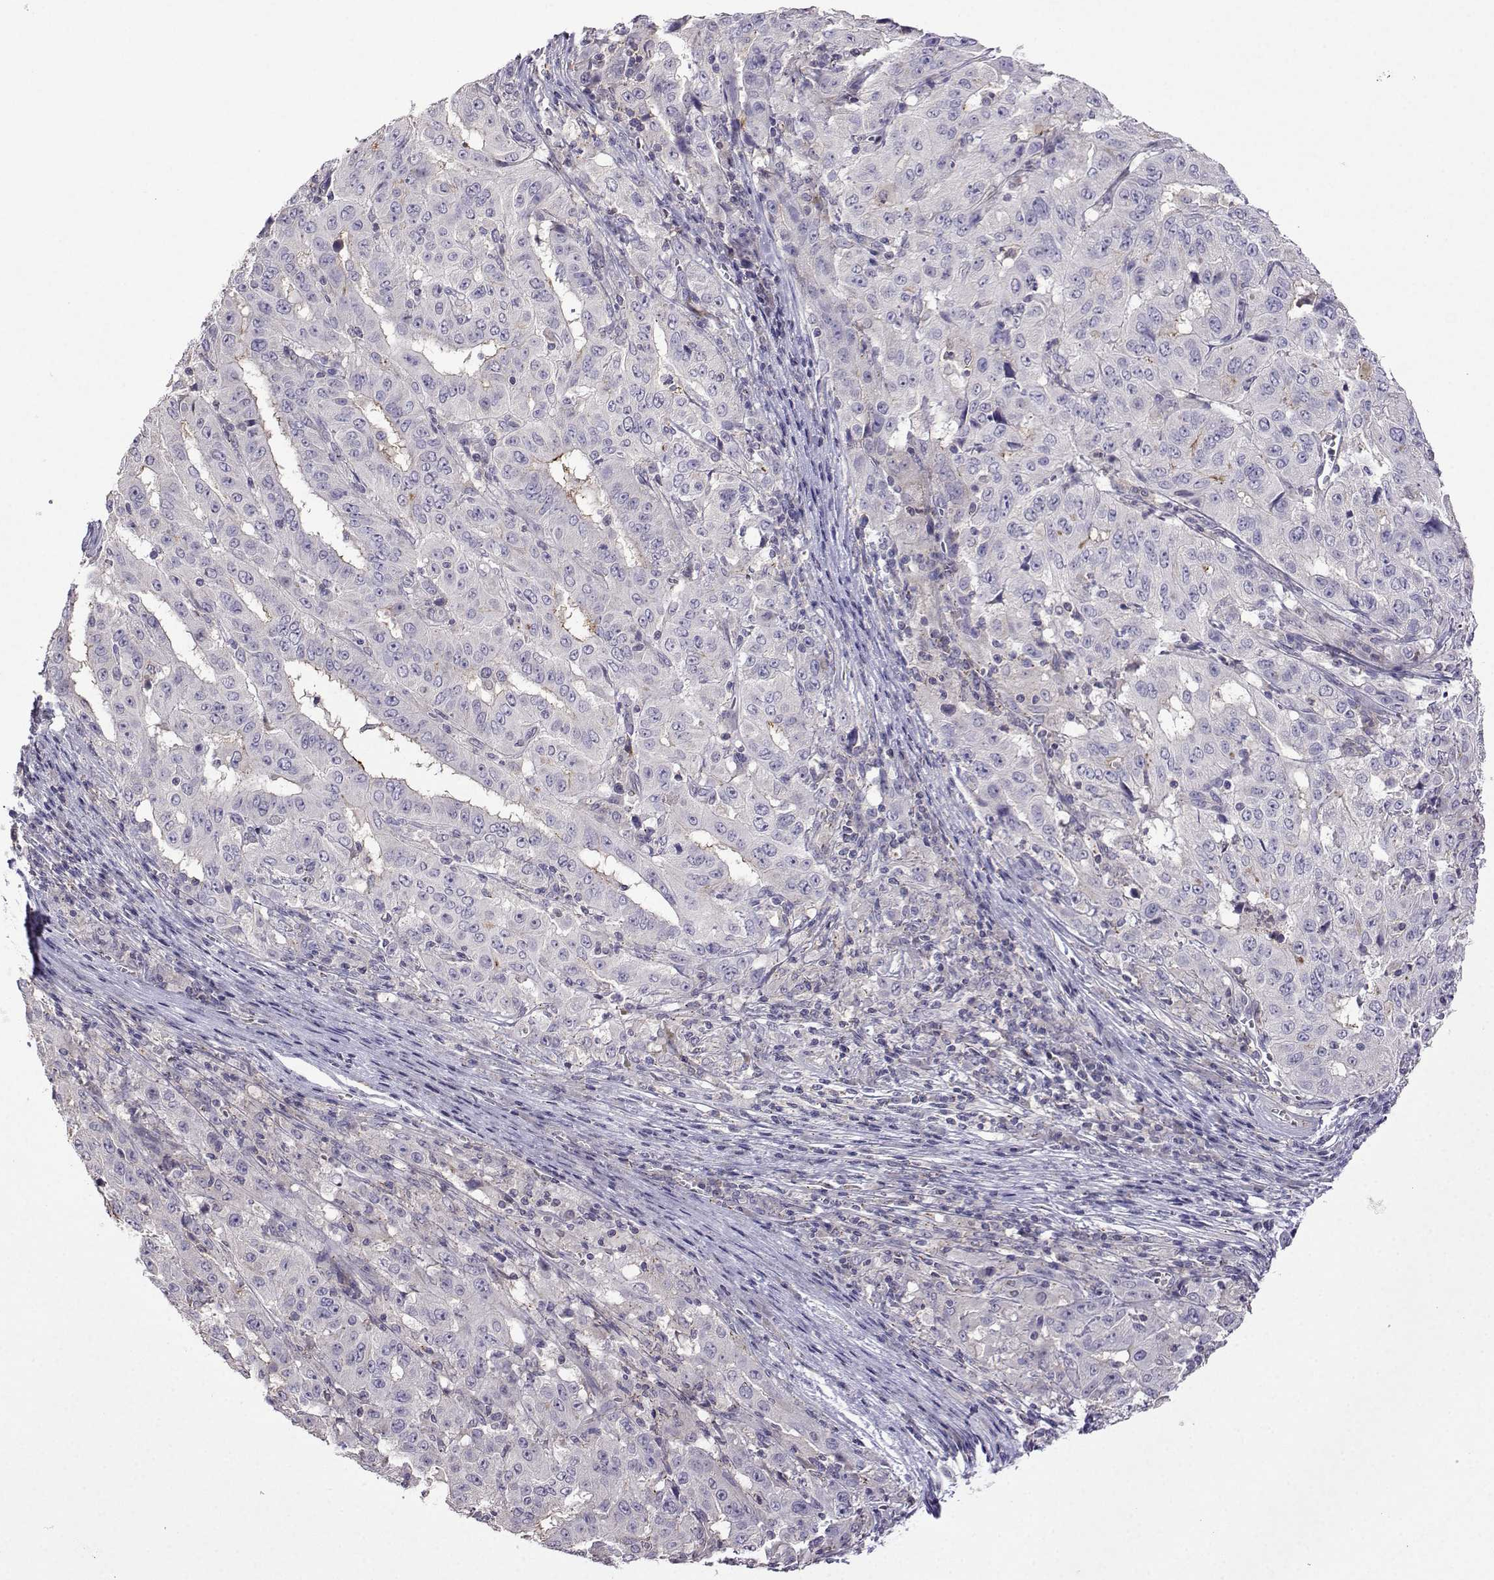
{"staining": {"intensity": "weak", "quantity": "<25%", "location": "cytoplasmic/membranous"}, "tissue": "pancreatic cancer", "cell_type": "Tumor cells", "image_type": "cancer", "snomed": [{"axis": "morphology", "description": "Adenocarcinoma, NOS"}, {"axis": "topography", "description": "Pancreas"}], "caption": "Micrograph shows no protein expression in tumor cells of adenocarcinoma (pancreatic) tissue.", "gene": "FCAMR", "patient": {"sex": "male", "age": 63}}